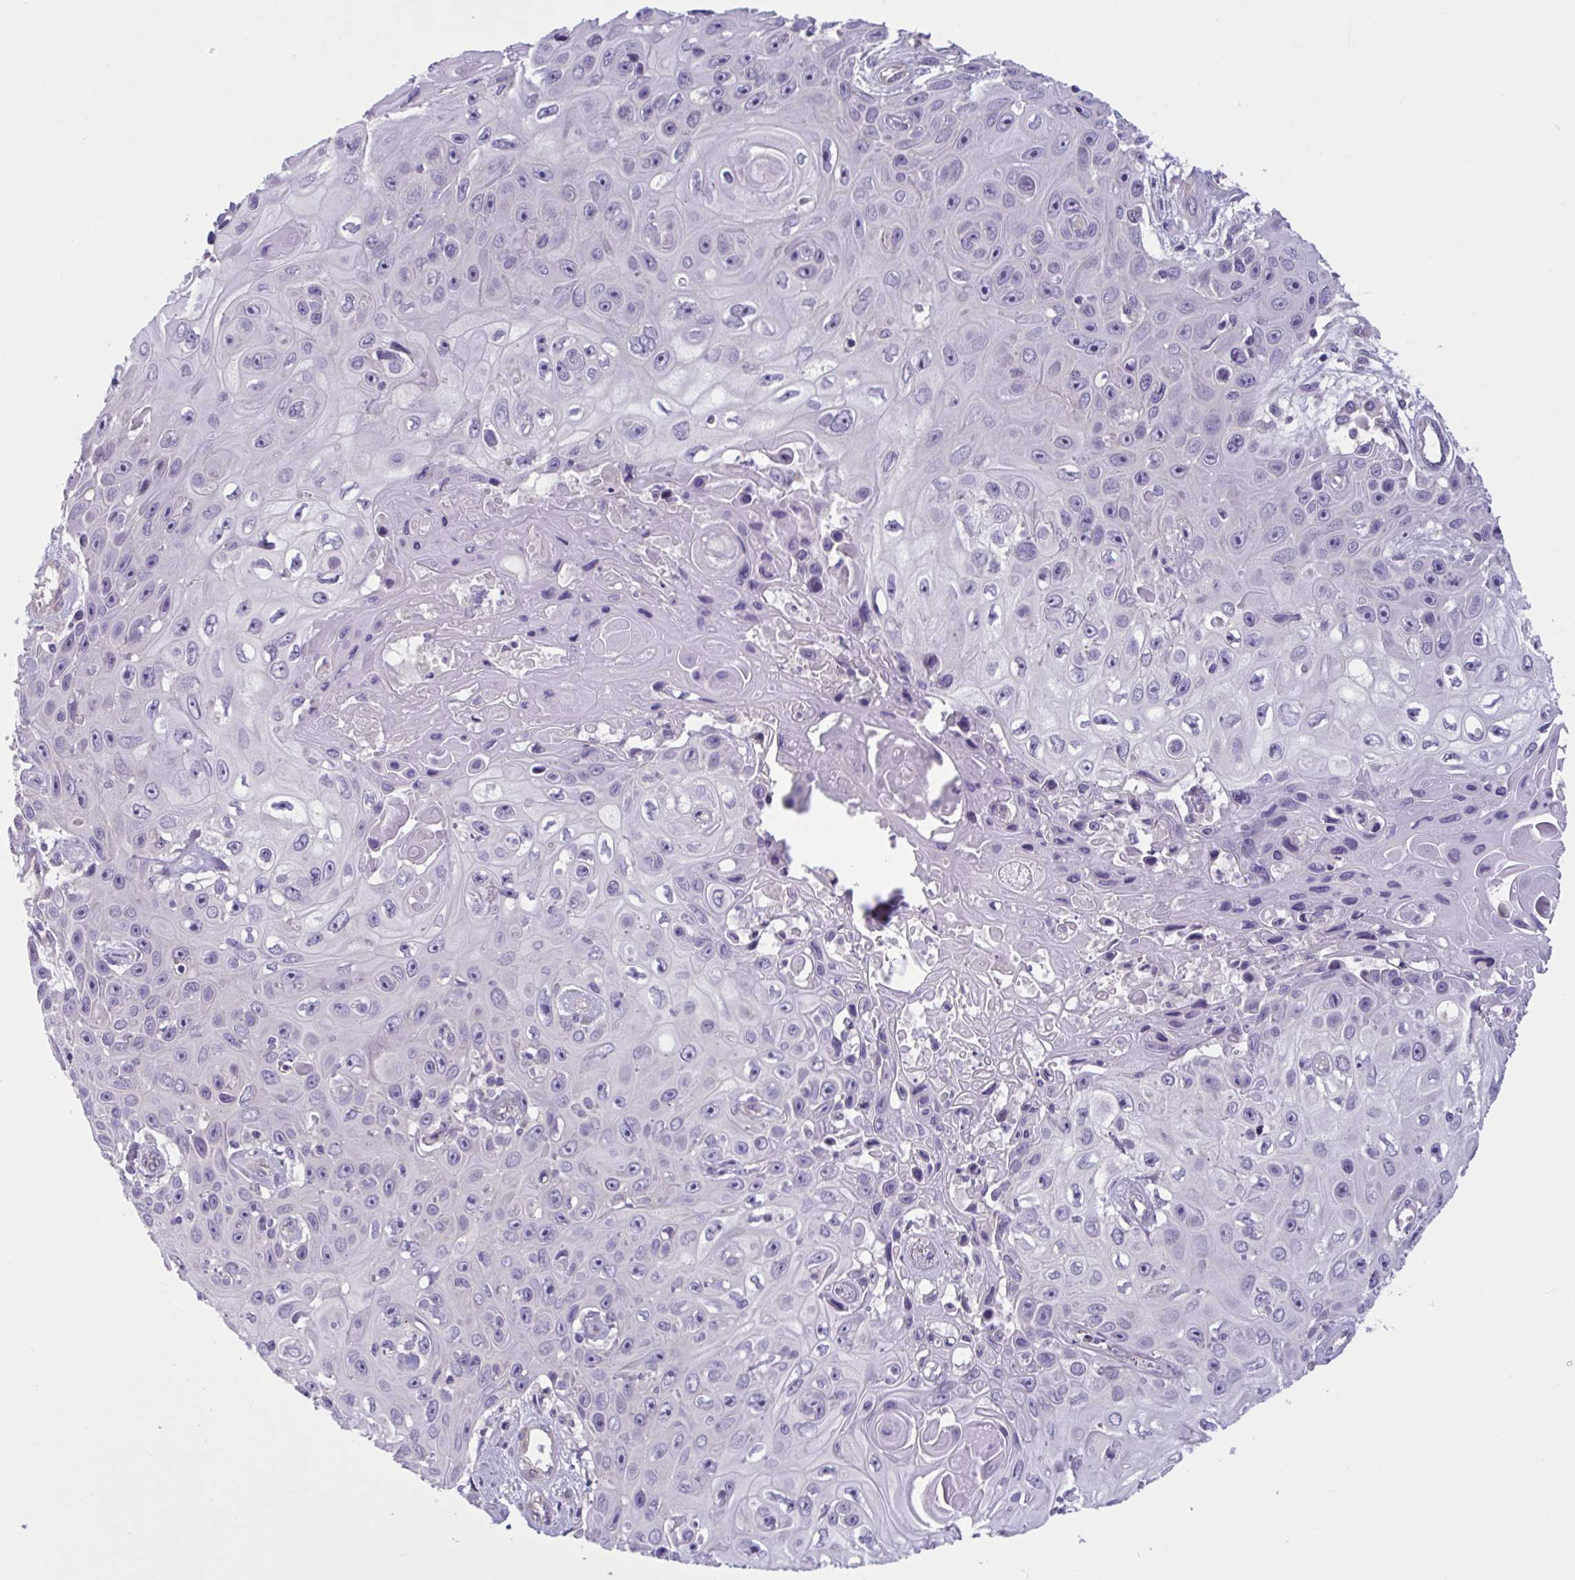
{"staining": {"intensity": "negative", "quantity": "none", "location": "none"}, "tissue": "skin cancer", "cell_type": "Tumor cells", "image_type": "cancer", "snomed": [{"axis": "morphology", "description": "Squamous cell carcinoma, NOS"}, {"axis": "topography", "description": "Skin"}], "caption": "Tumor cells are negative for protein expression in human skin cancer. (Immunohistochemistry, brightfield microscopy, high magnification).", "gene": "TTC7B", "patient": {"sex": "male", "age": 82}}